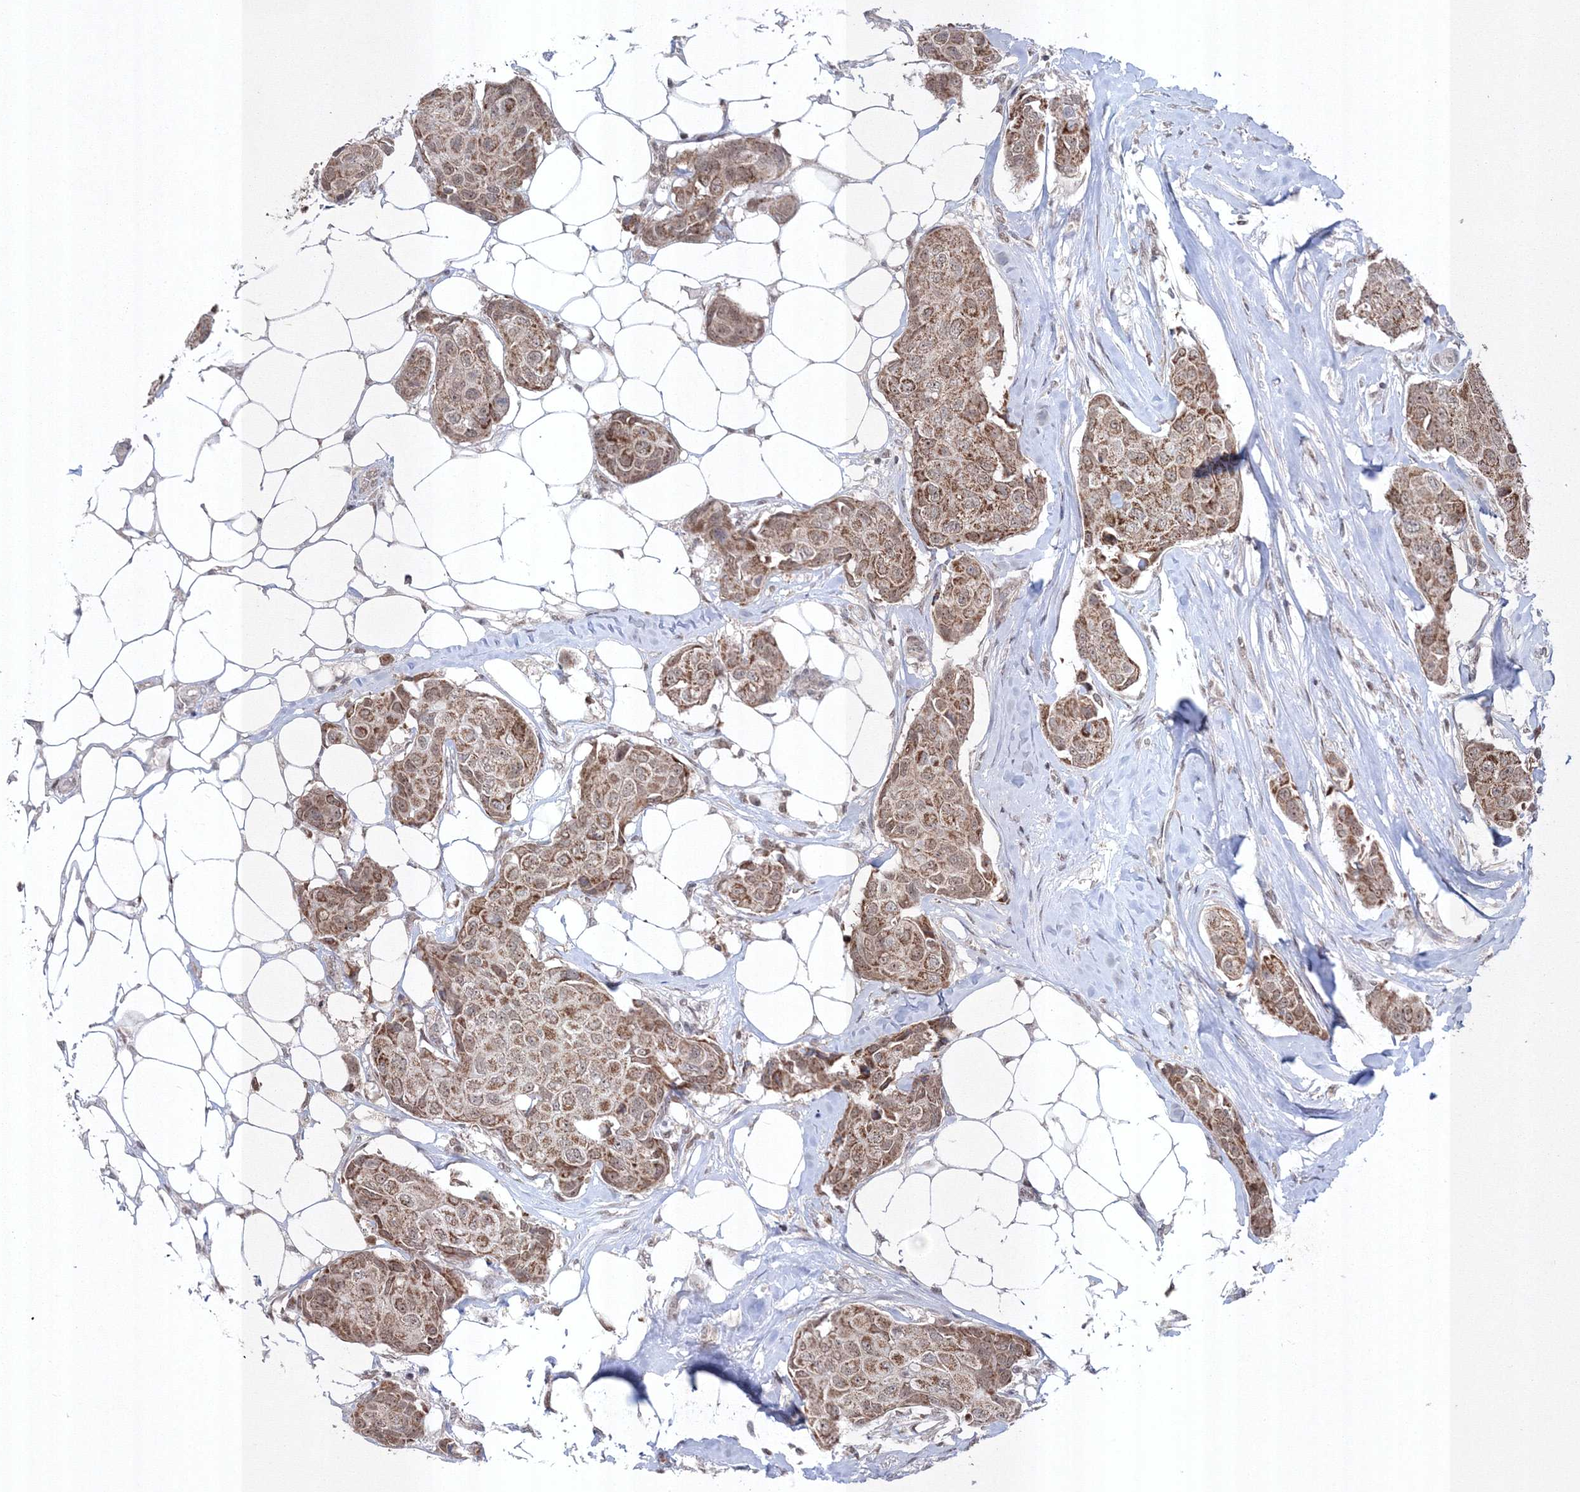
{"staining": {"intensity": "moderate", "quantity": ">75%", "location": "cytoplasmic/membranous,nuclear"}, "tissue": "breast cancer", "cell_type": "Tumor cells", "image_type": "cancer", "snomed": [{"axis": "morphology", "description": "Duct carcinoma"}, {"axis": "topography", "description": "Breast"}], "caption": "Tumor cells demonstrate moderate cytoplasmic/membranous and nuclear staining in about >75% of cells in breast invasive ductal carcinoma.", "gene": "GRSF1", "patient": {"sex": "female", "age": 80}}